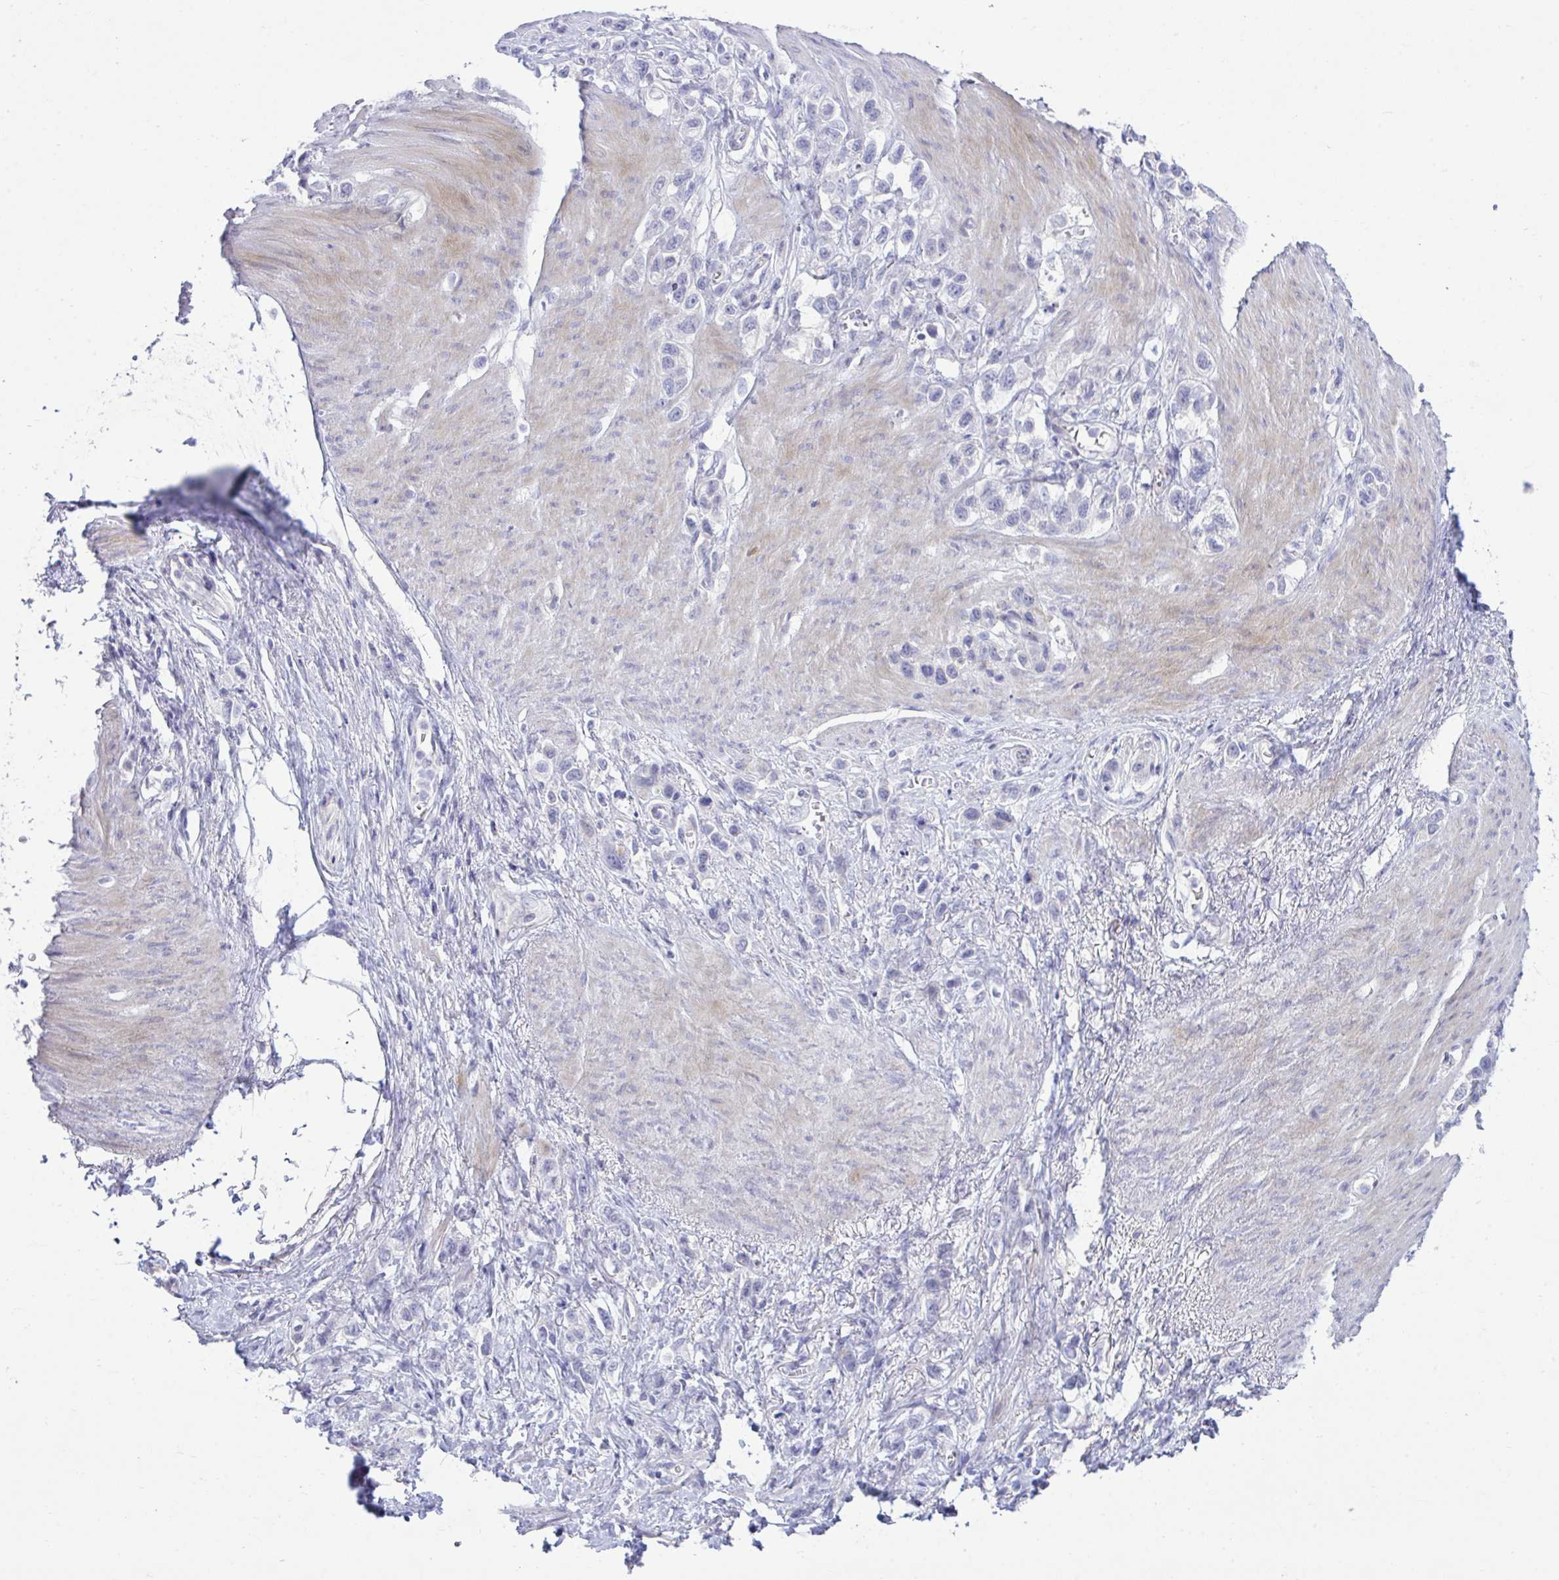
{"staining": {"intensity": "negative", "quantity": "none", "location": "none"}, "tissue": "stomach cancer", "cell_type": "Tumor cells", "image_type": "cancer", "snomed": [{"axis": "morphology", "description": "Adenocarcinoma, NOS"}, {"axis": "topography", "description": "Stomach"}], "caption": "Immunohistochemistry (IHC) photomicrograph of stomach cancer stained for a protein (brown), which demonstrates no staining in tumor cells. (DAB immunohistochemistry (IHC) visualized using brightfield microscopy, high magnification).", "gene": "MED9", "patient": {"sex": "female", "age": 65}}